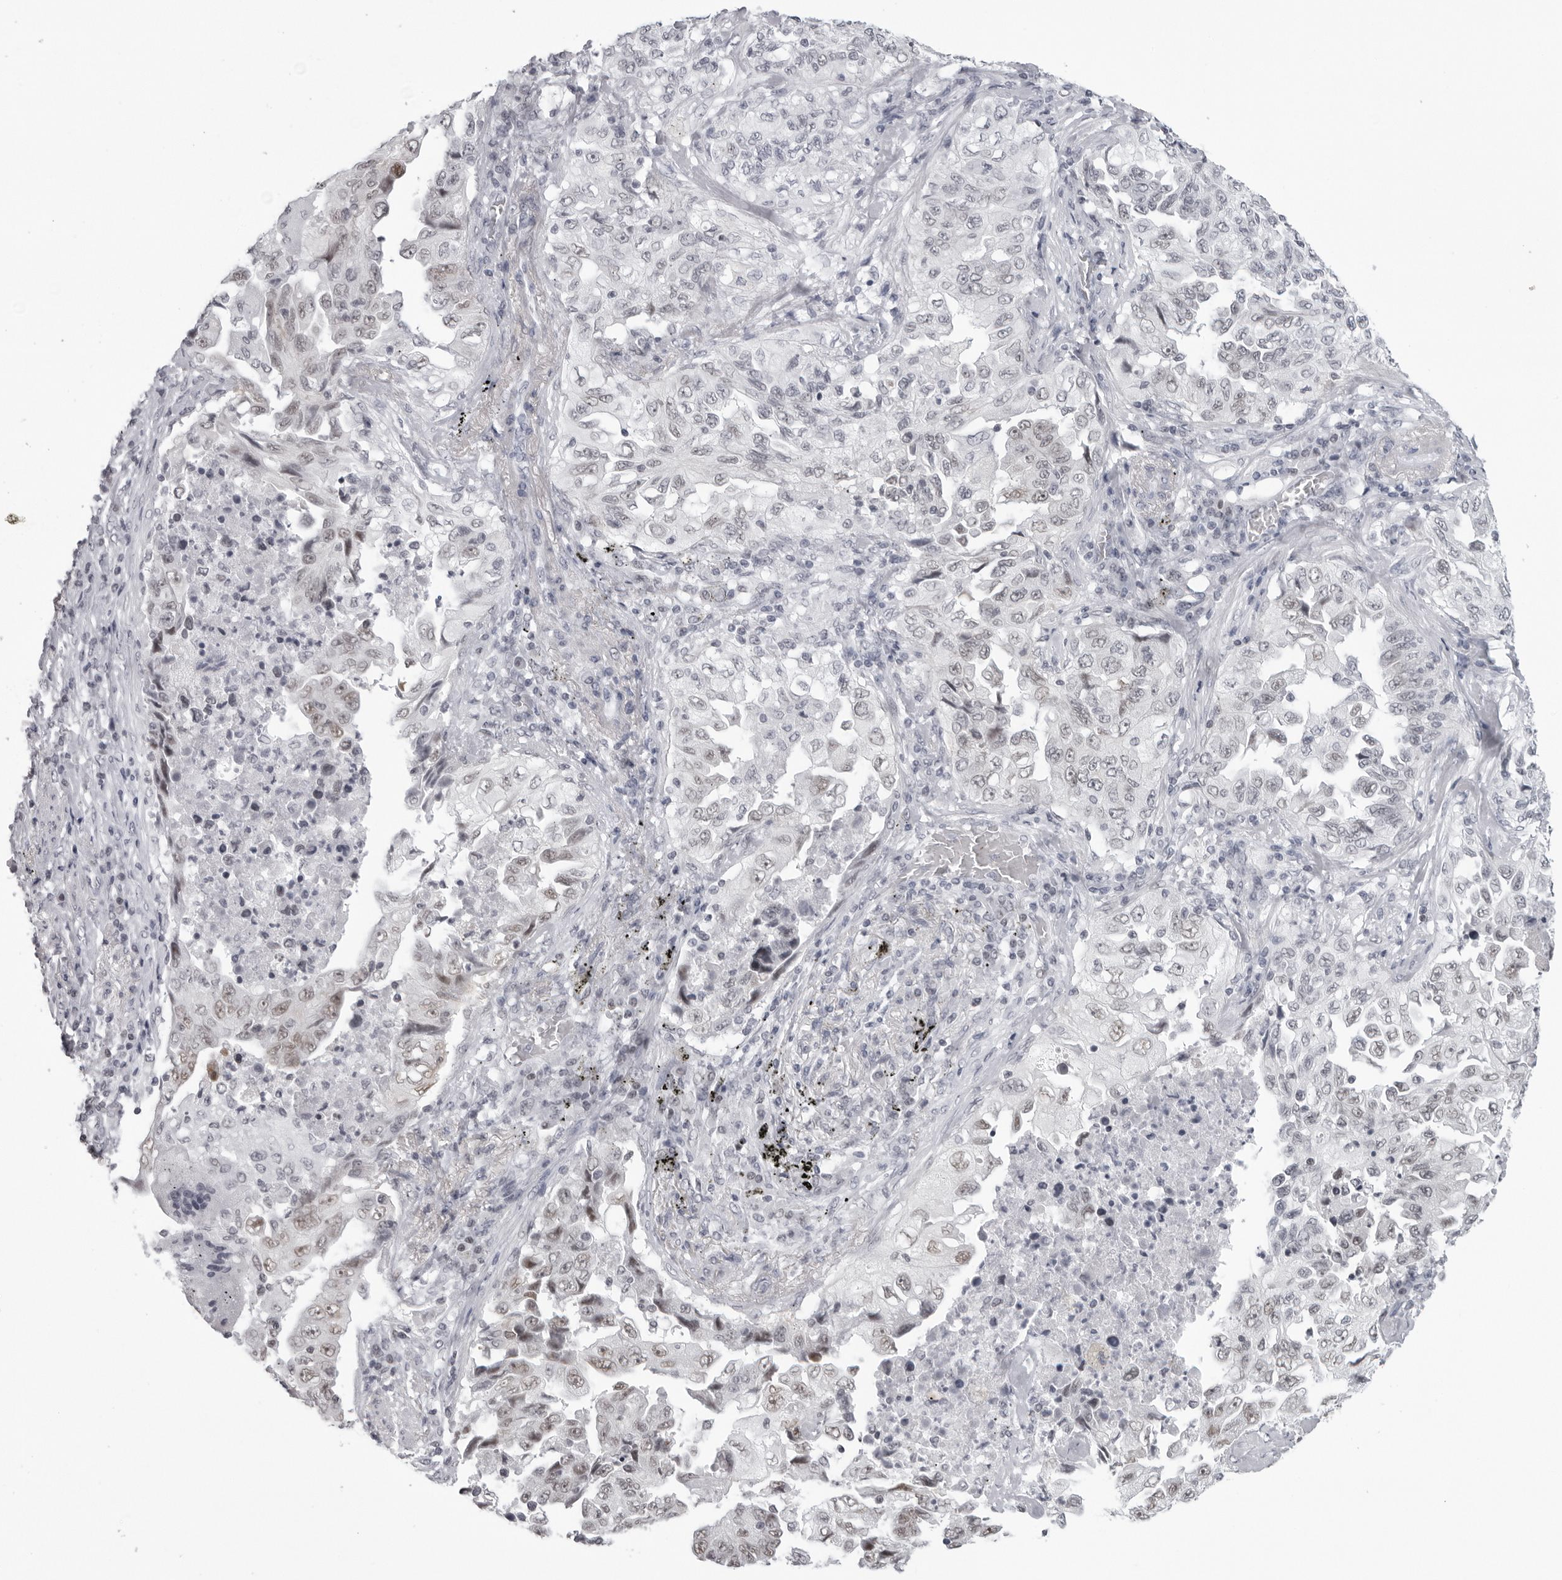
{"staining": {"intensity": "weak", "quantity": ">75%", "location": "nuclear"}, "tissue": "lung cancer", "cell_type": "Tumor cells", "image_type": "cancer", "snomed": [{"axis": "morphology", "description": "Adenocarcinoma, NOS"}, {"axis": "topography", "description": "Lung"}], "caption": "A high-resolution histopathology image shows IHC staining of lung cancer (adenocarcinoma), which displays weak nuclear staining in about >75% of tumor cells.", "gene": "ESPN", "patient": {"sex": "female", "age": 51}}